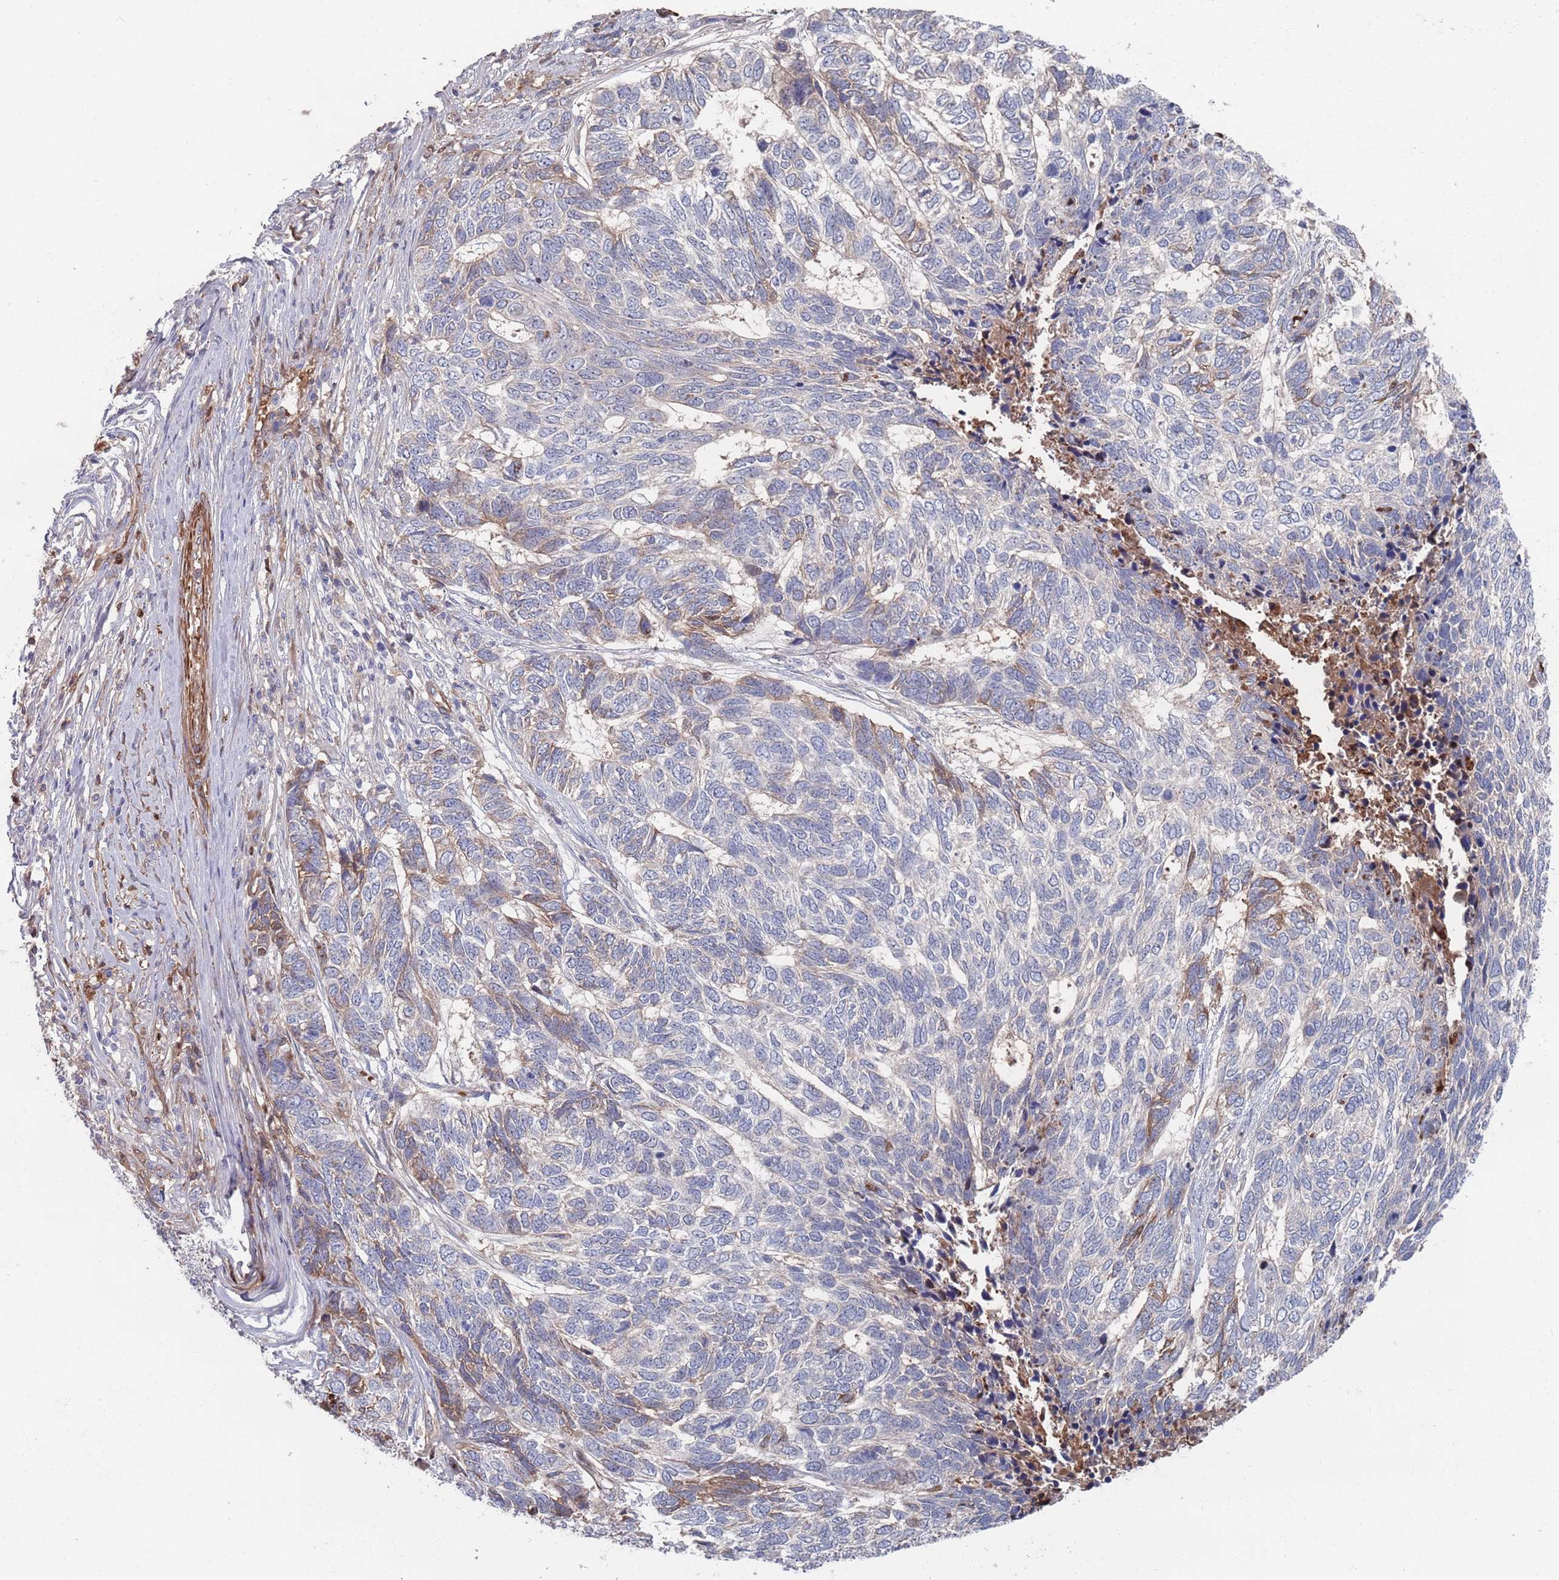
{"staining": {"intensity": "weak", "quantity": "<25%", "location": "cytoplasmic/membranous"}, "tissue": "skin cancer", "cell_type": "Tumor cells", "image_type": "cancer", "snomed": [{"axis": "morphology", "description": "Basal cell carcinoma"}, {"axis": "topography", "description": "Skin"}], "caption": "A high-resolution micrograph shows immunohistochemistry (IHC) staining of skin cancer (basal cell carcinoma), which shows no significant positivity in tumor cells.", "gene": "PLEKHA4", "patient": {"sex": "female", "age": 65}}